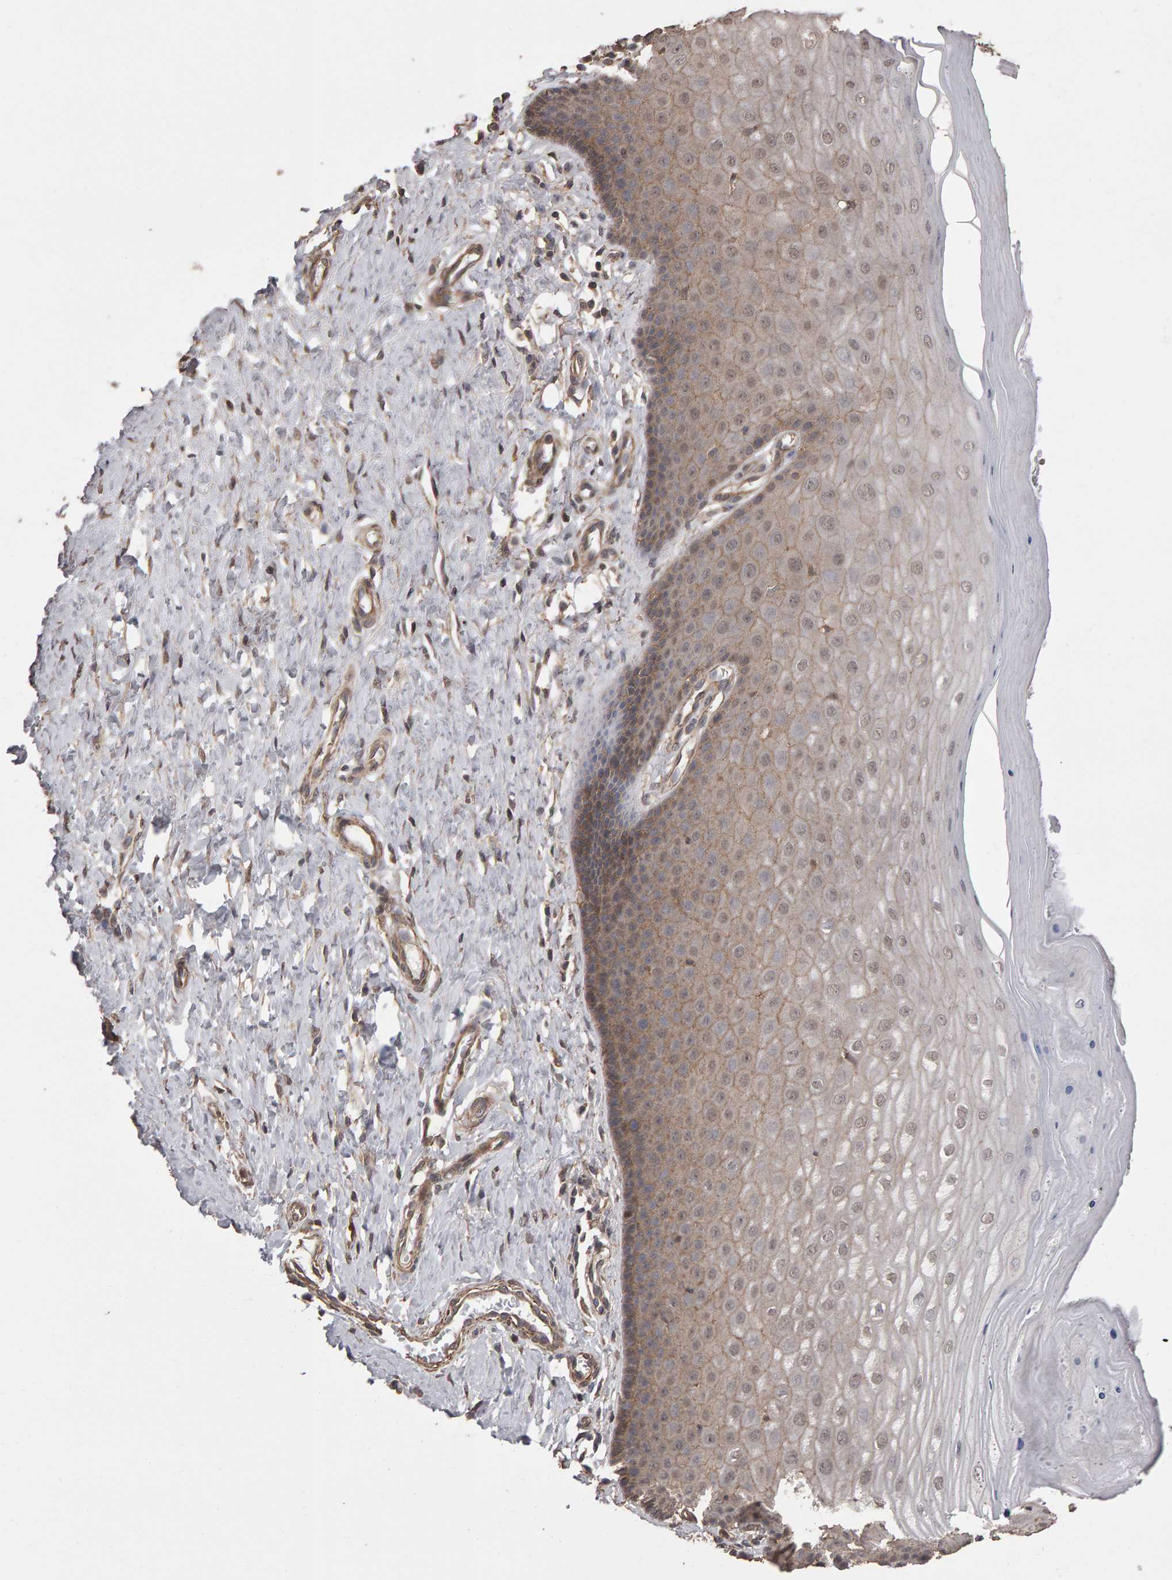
{"staining": {"intensity": "strong", "quantity": ">75%", "location": "cytoplasmic/membranous"}, "tissue": "cervix", "cell_type": "Glandular cells", "image_type": "normal", "snomed": [{"axis": "morphology", "description": "Normal tissue, NOS"}, {"axis": "topography", "description": "Cervix"}], "caption": "Immunohistochemistry (IHC) of unremarkable cervix demonstrates high levels of strong cytoplasmic/membranous positivity in about >75% of glandular cells.", "gene": "SCRIB", "patient": {"sex": "female", "age": 55}}